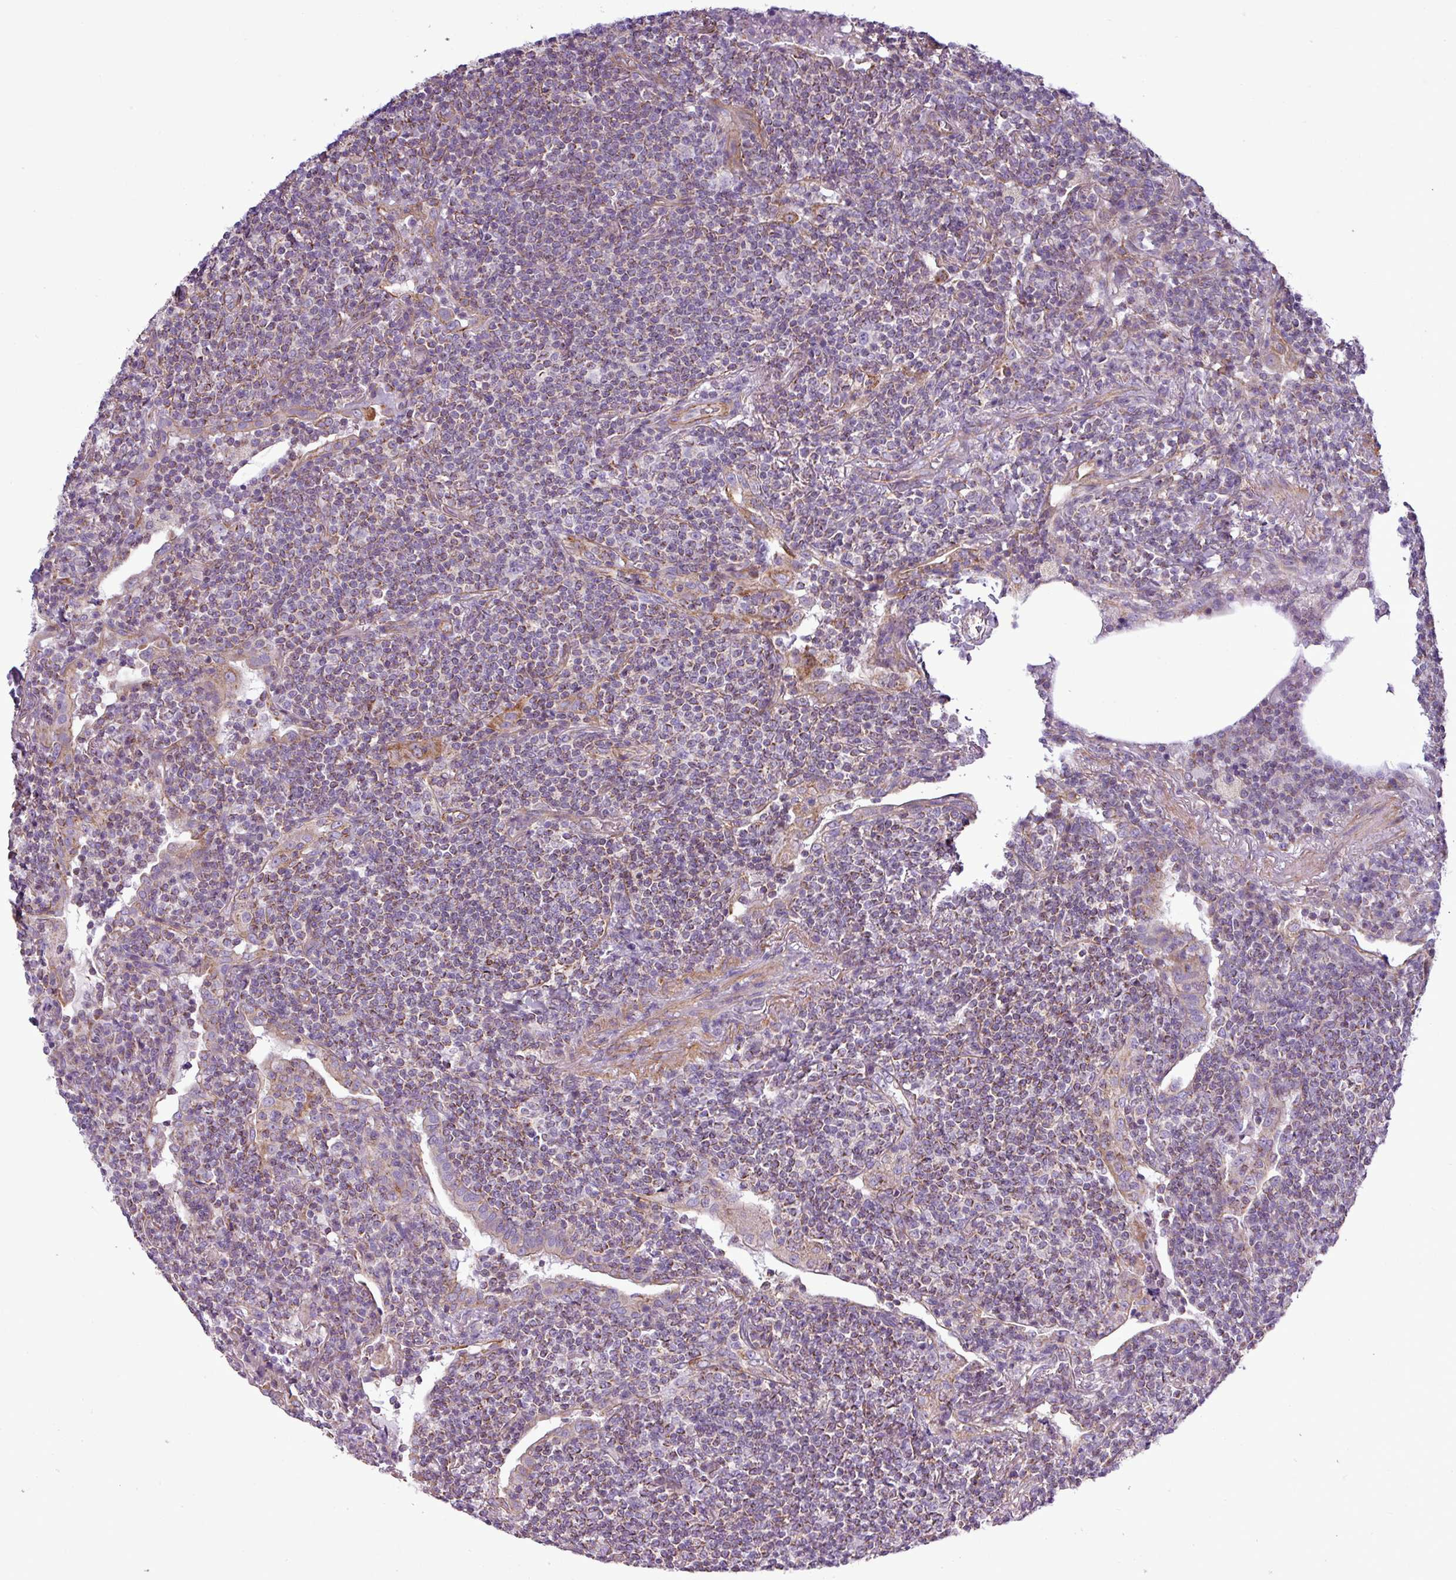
{"staining": {"intensity": "weak", "quantity": "25%-75%", "location": "cytoplasmic/membranous"}, "tissue": "lymphoma", "cell_type": "Tumor cells", "image_type": "cancer", "snomed": [{"axis": "morphology", "description": "Malignant lymphoma, non-Hodgkin's type, Low grade"}, {"axis": "topography", "description": "Lung"}], "caption": "DAB immunohistochemical staining of lymphoma demonstrates weak cytoplasmic/membranous protein positivity in about 25%-75% of tumor cells.", "gene": "BTN2A2", "patient": {"sex": "female", "age": 71}}